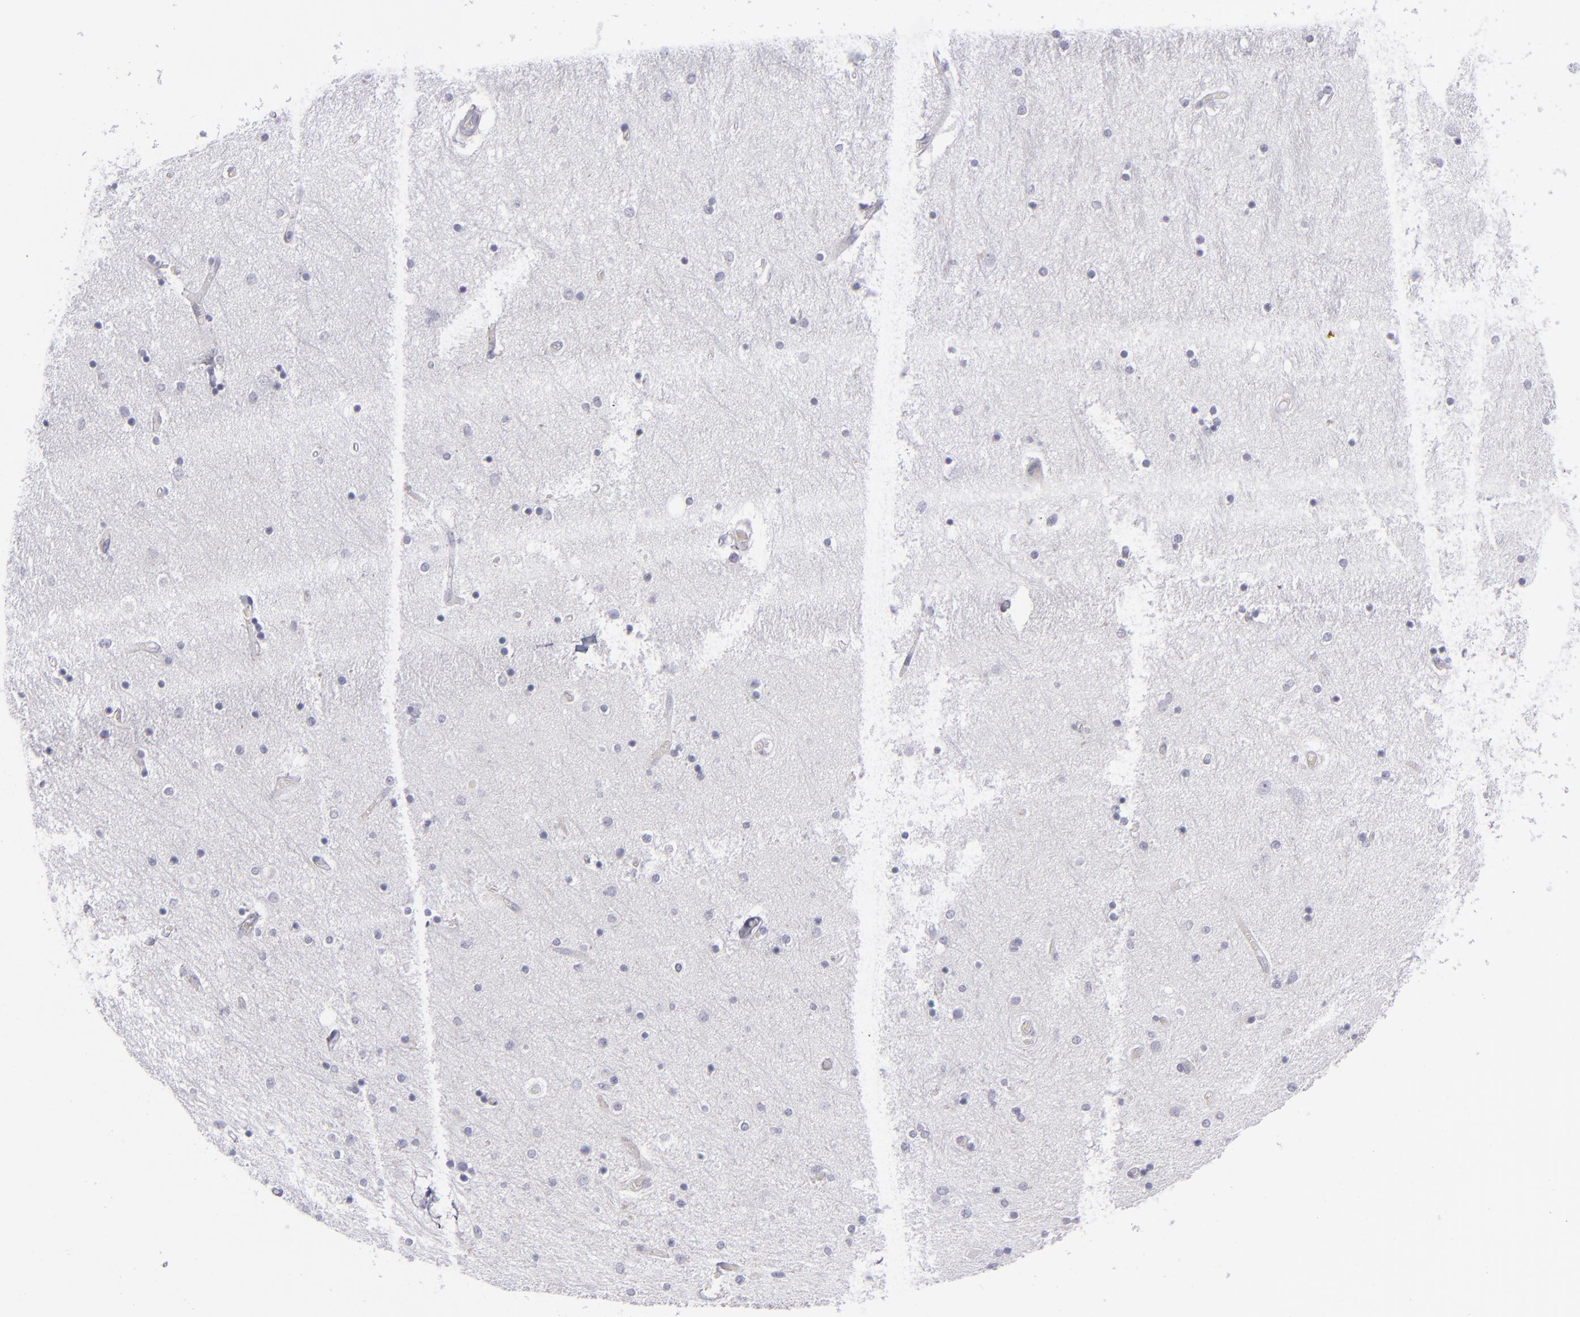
{"staining": {"intensity": "negative", "quantity": "none", "location": "none"}, "tissue": "hippocampus", "cell_type": "Glial cells", "image_type": "normal", "snomed": [{"axis": "morphology", "description": "Normal tissue, NOS"}, {"axis": "topography", "description": "Hippocampus"}], "caption": "Immunohistochemistry image of unremarkable hippocampus: hippocampus stained with DAB reveals no significant protein positivity in glial cells. (DAB immunohistochemistry with hematoxylin counter stain).", "gene": "ITGB4", "patient": {"sex": "female", "age": 54}}